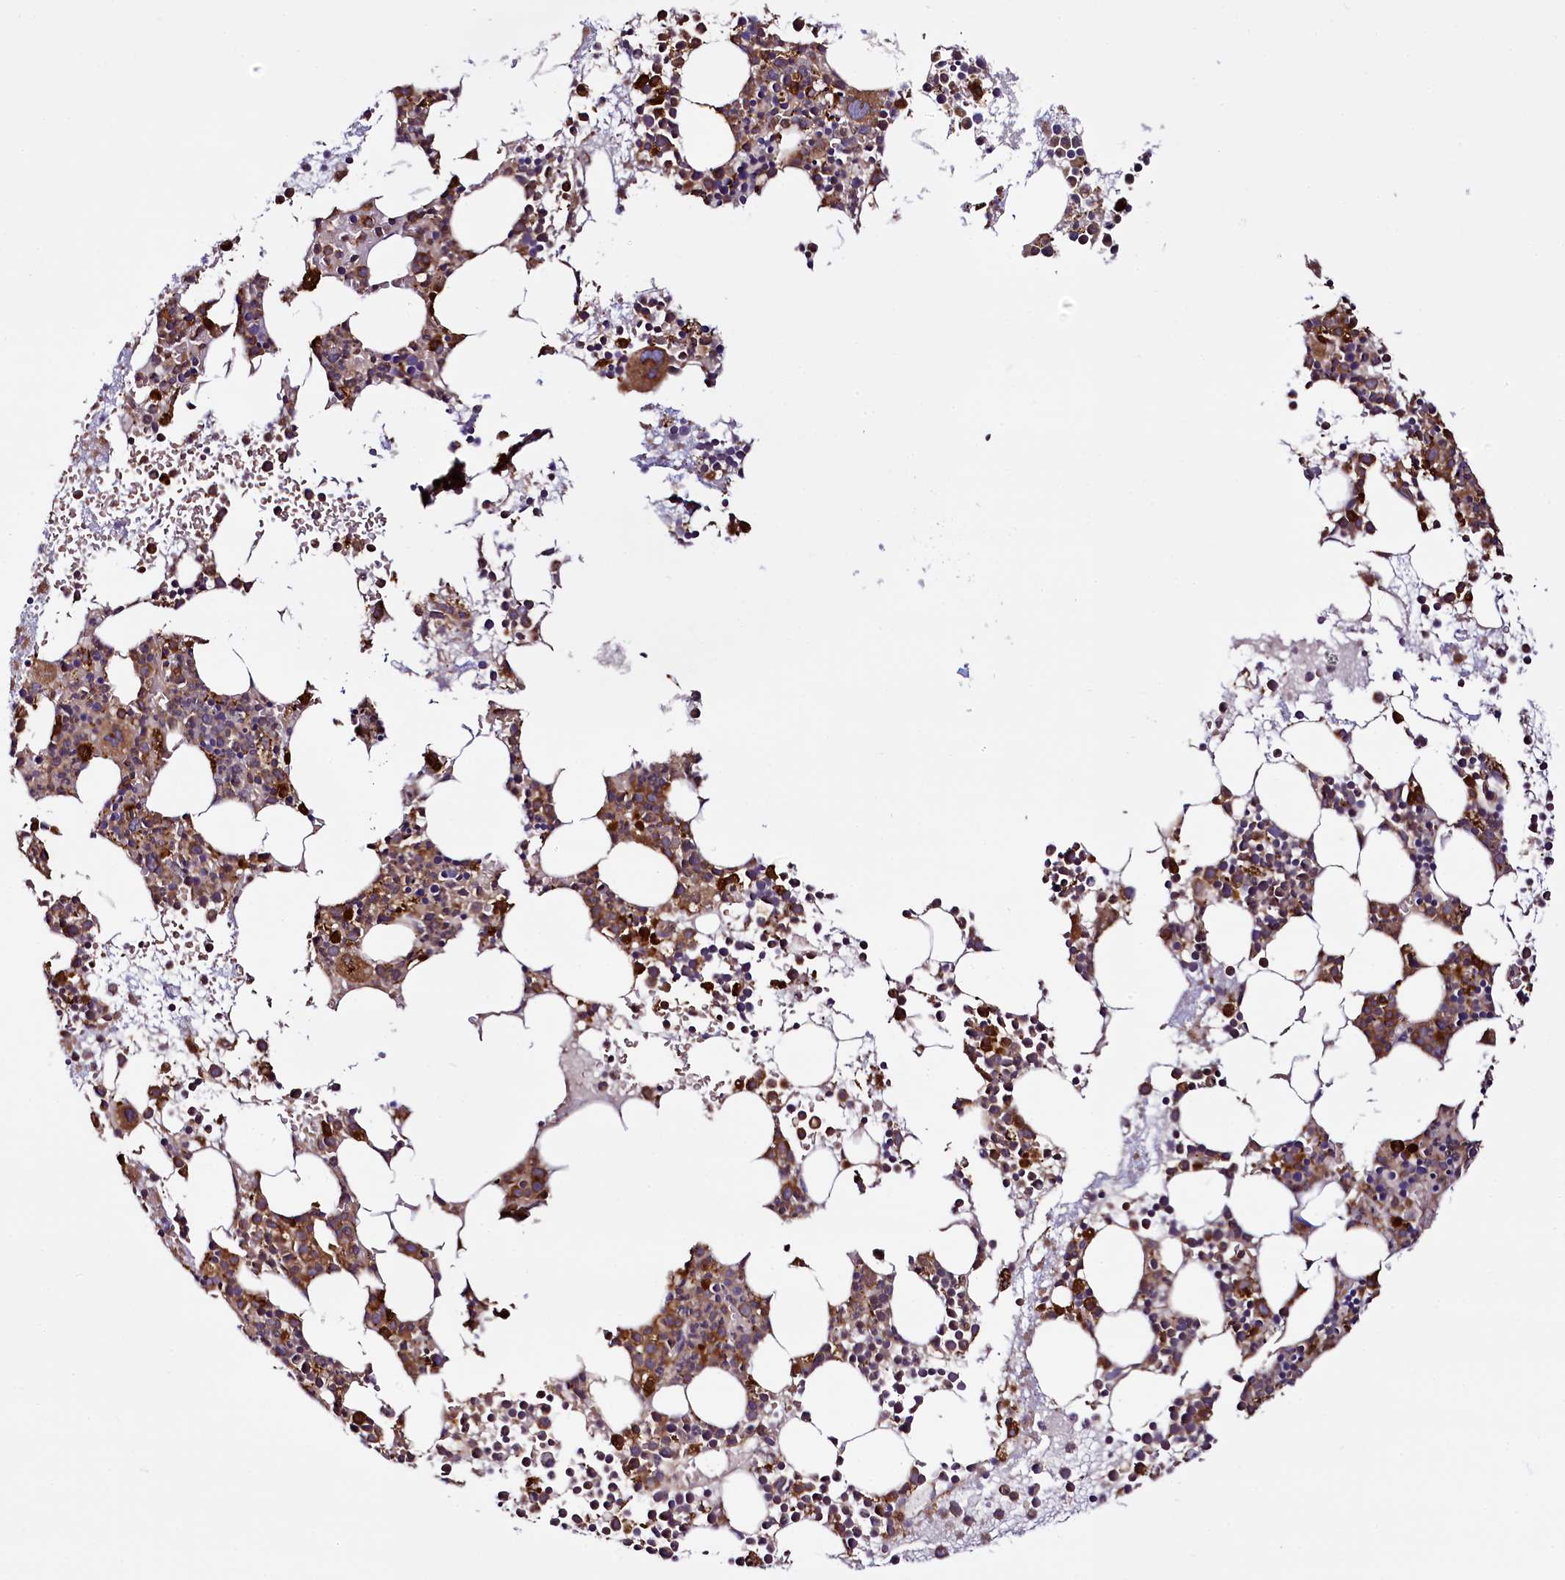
{"staining": {"intensity": "moderate", "quantity": ">75%", "location": "cytoplasmic/membranous"}, "tissue": "bone marrow", "cell_type": "Hematopoietic cells", "image_type": "normal", "snomed": [{"axis": "morphology", "description": "Normal tissue, NOS"}, {"axis": "topography", "description": "Bone marrow"}], "caption": "Immunohistochemical staining of unremarkable human bone marrow displays medium levels of moderate cytoplasmic/membranous expression in approximately >75% of hematopoietic cells. (brown staining indicates protein expression, while blue staining denotes nuclei).", "gene": "UFM1", "patient": {"sex": "female", "age": 76}}